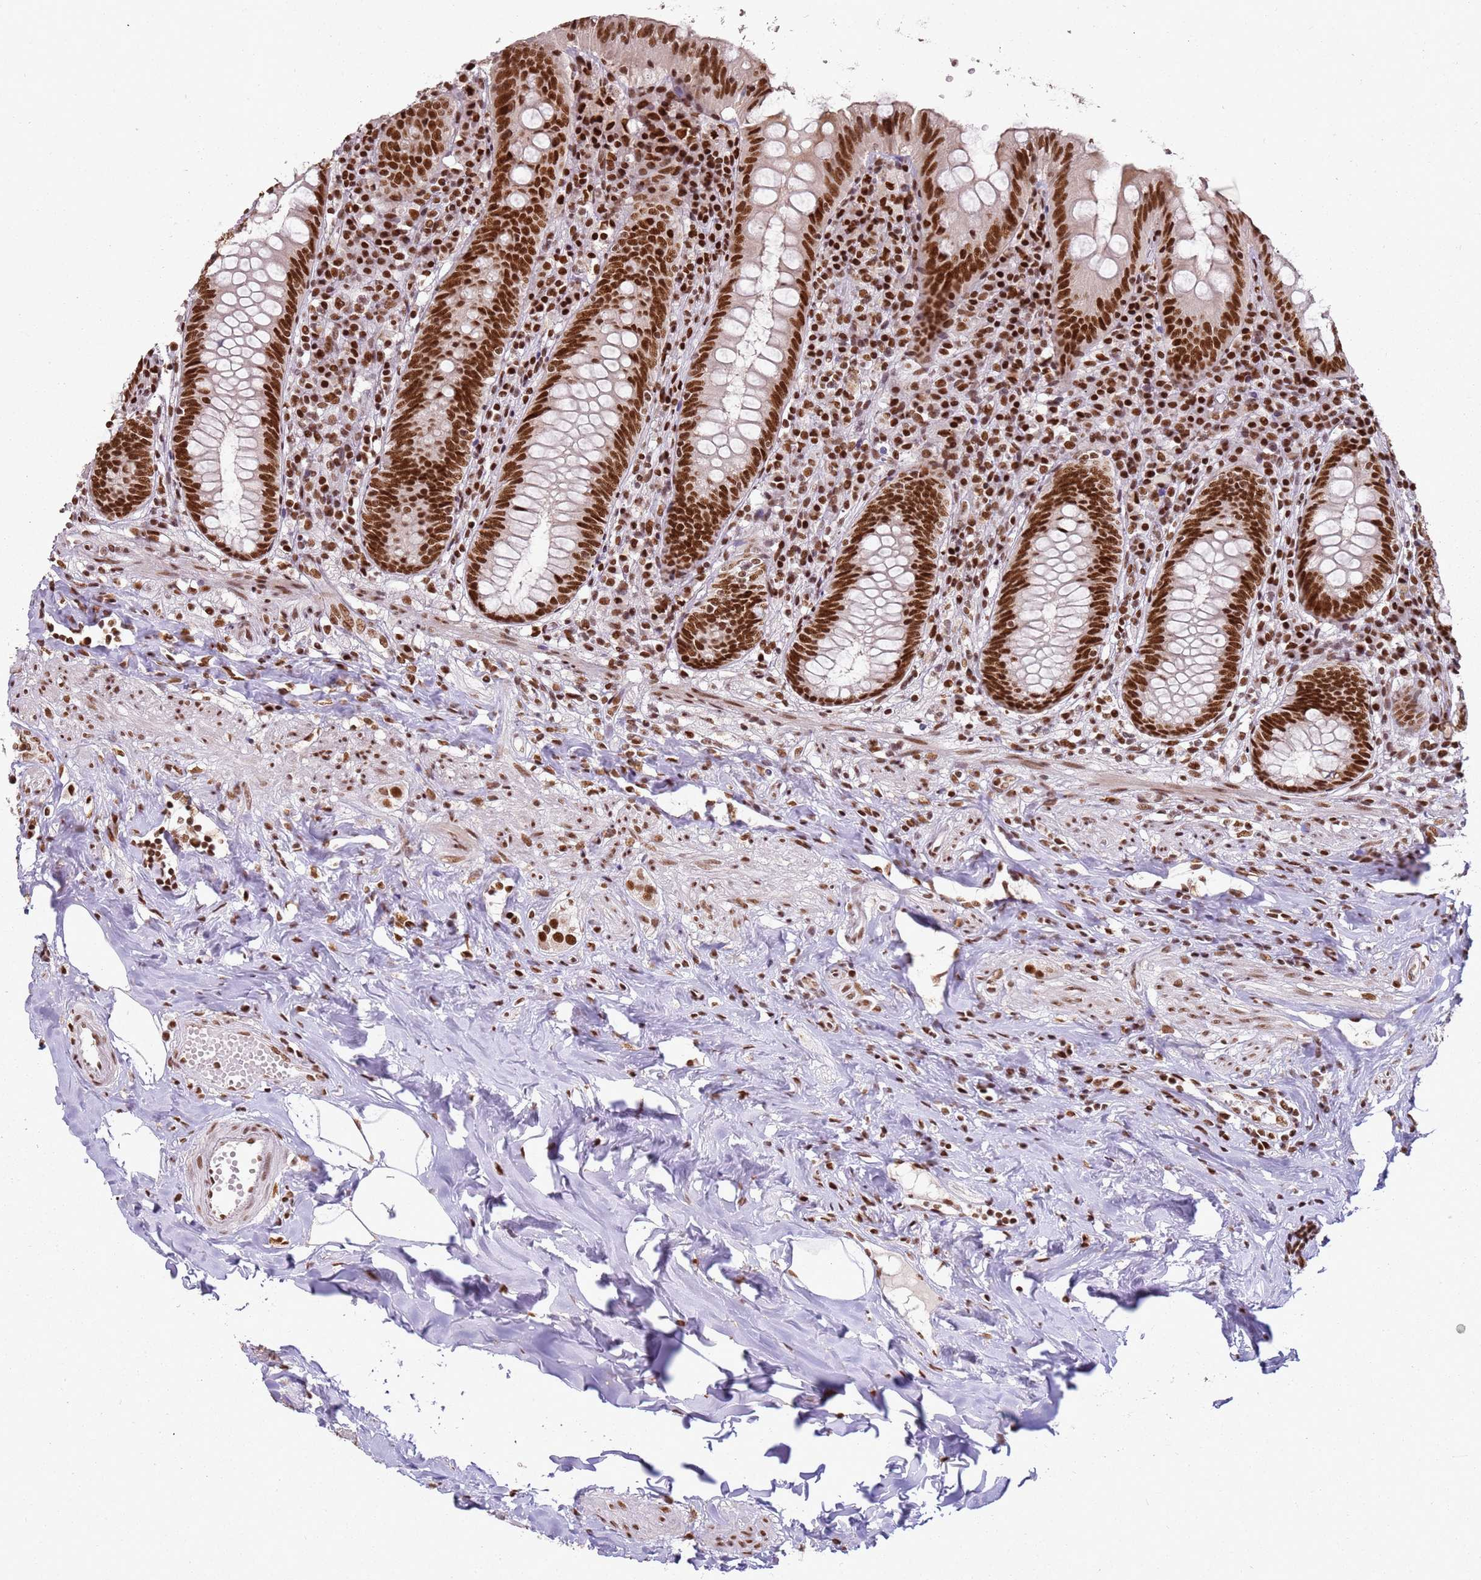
{"staining": {"intensity": "strong", "quantity": ">75%", "location": "nuclear"}, "tissue": "appendix", "cell_type": "Glandular cells", "image_type": "normal", "snomed": [{"axis": "morphology", "description": "Normal tissue, NOS"}, {"axis": "topography", "description": "Appendix"}], "caption": "Immunohistochemical staining of benign human appendix reveals high levels of strong nuclear expression in about >75% of glandular cells. Nuclei are stained in blue.", "gene": "TENT4A", "patient": {"sex": "female", "age": 54}}